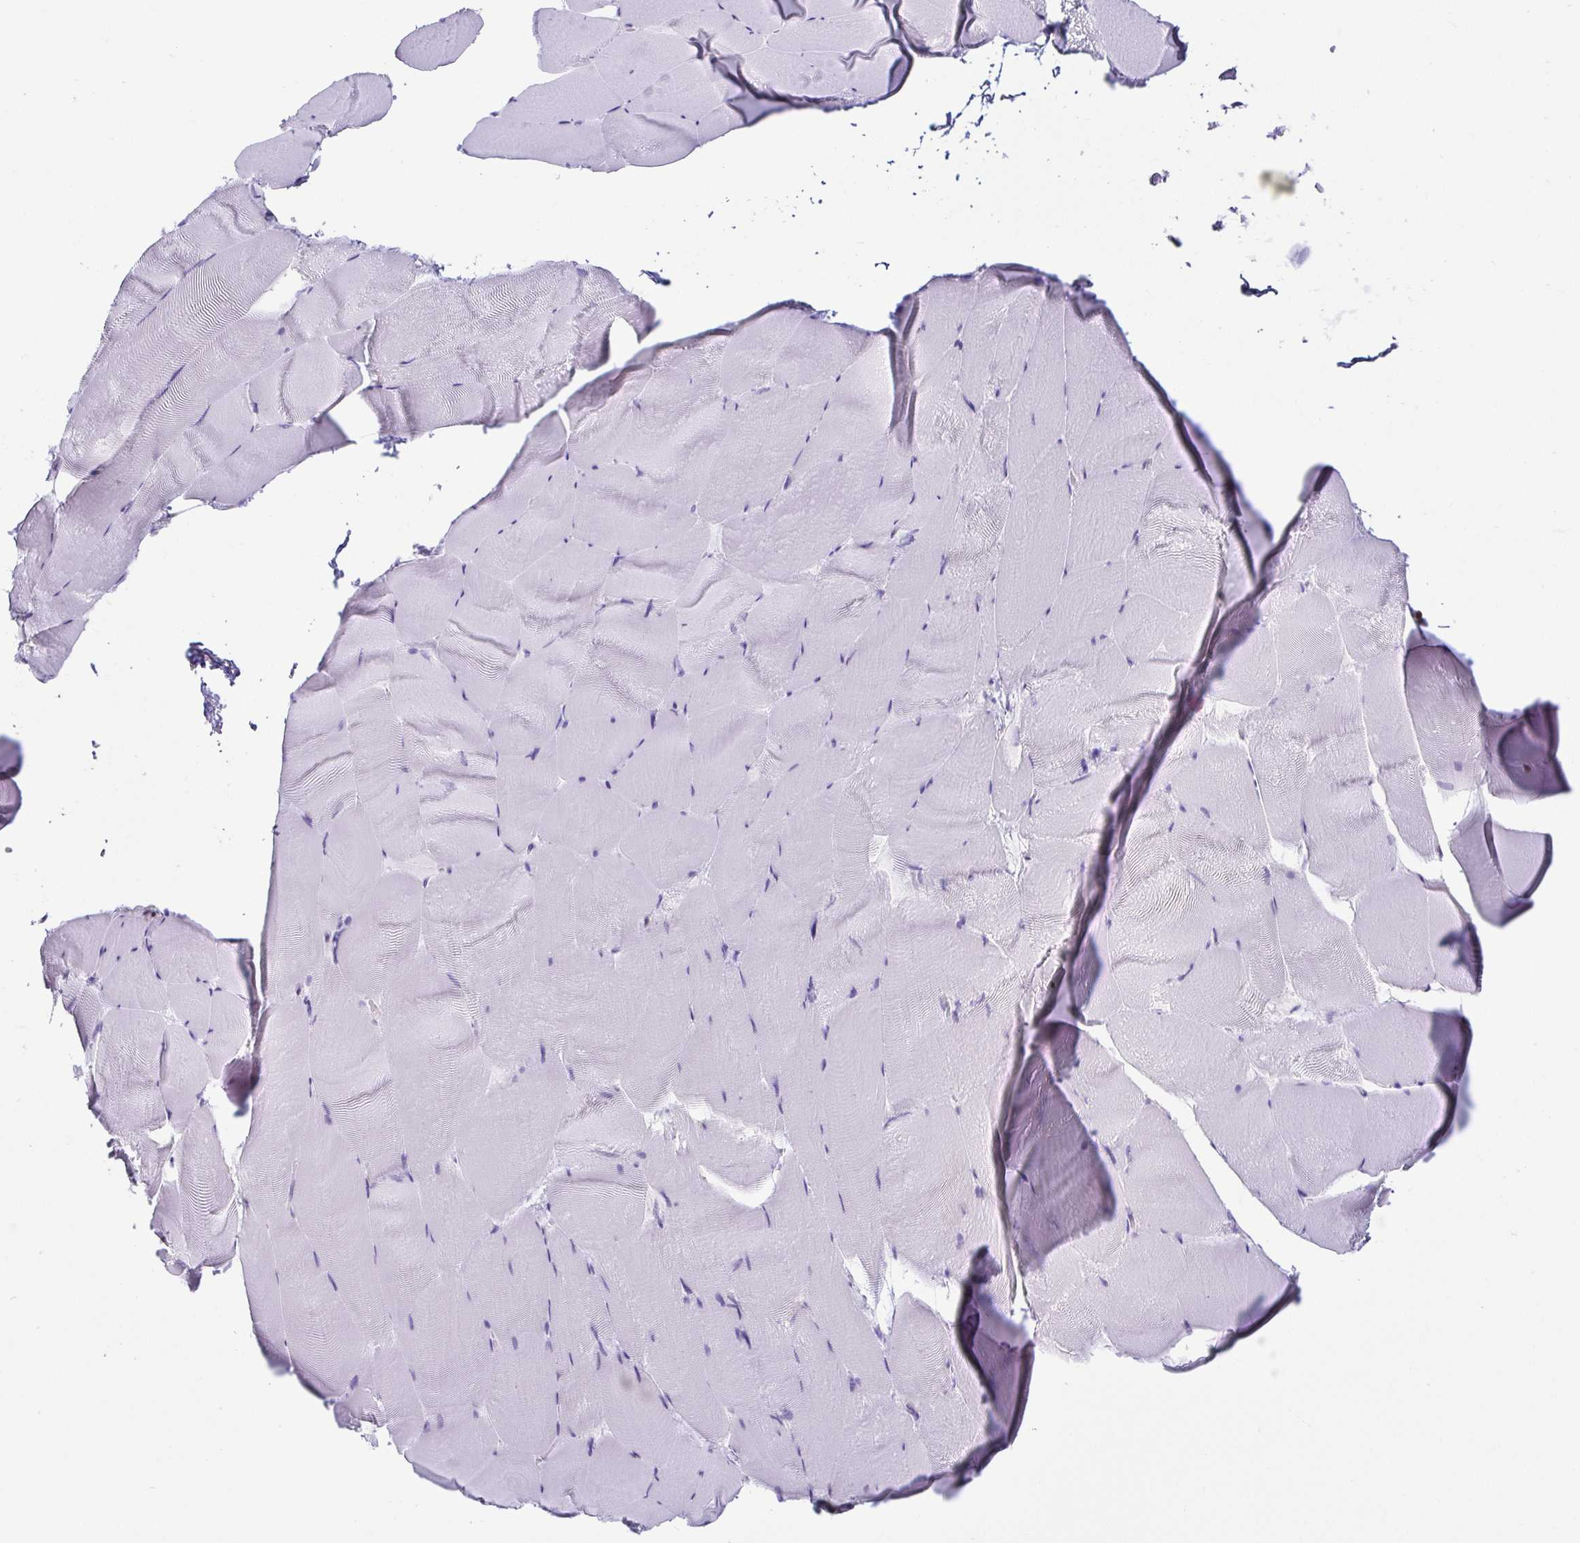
{"staining": {"intensity": "moderate", "quantity": "25%-75%", "location": "nuclear"}, "tissue": "skeletal muscle", "cell_type": "Myocytes", "image_type": "normal", "snomed": [{"axis": "morphology", "description": "Normal tissue, NOS"}, {"axis": "topography", "description": "Skeletal muscle"}], "caption": "Myocytes reveal moderate nuclear positivity in approximately 25%-75% of cells in normal skeletal muscle.", "gene": "EWSR1", "patient": {"sex": "female", "age": 64}}